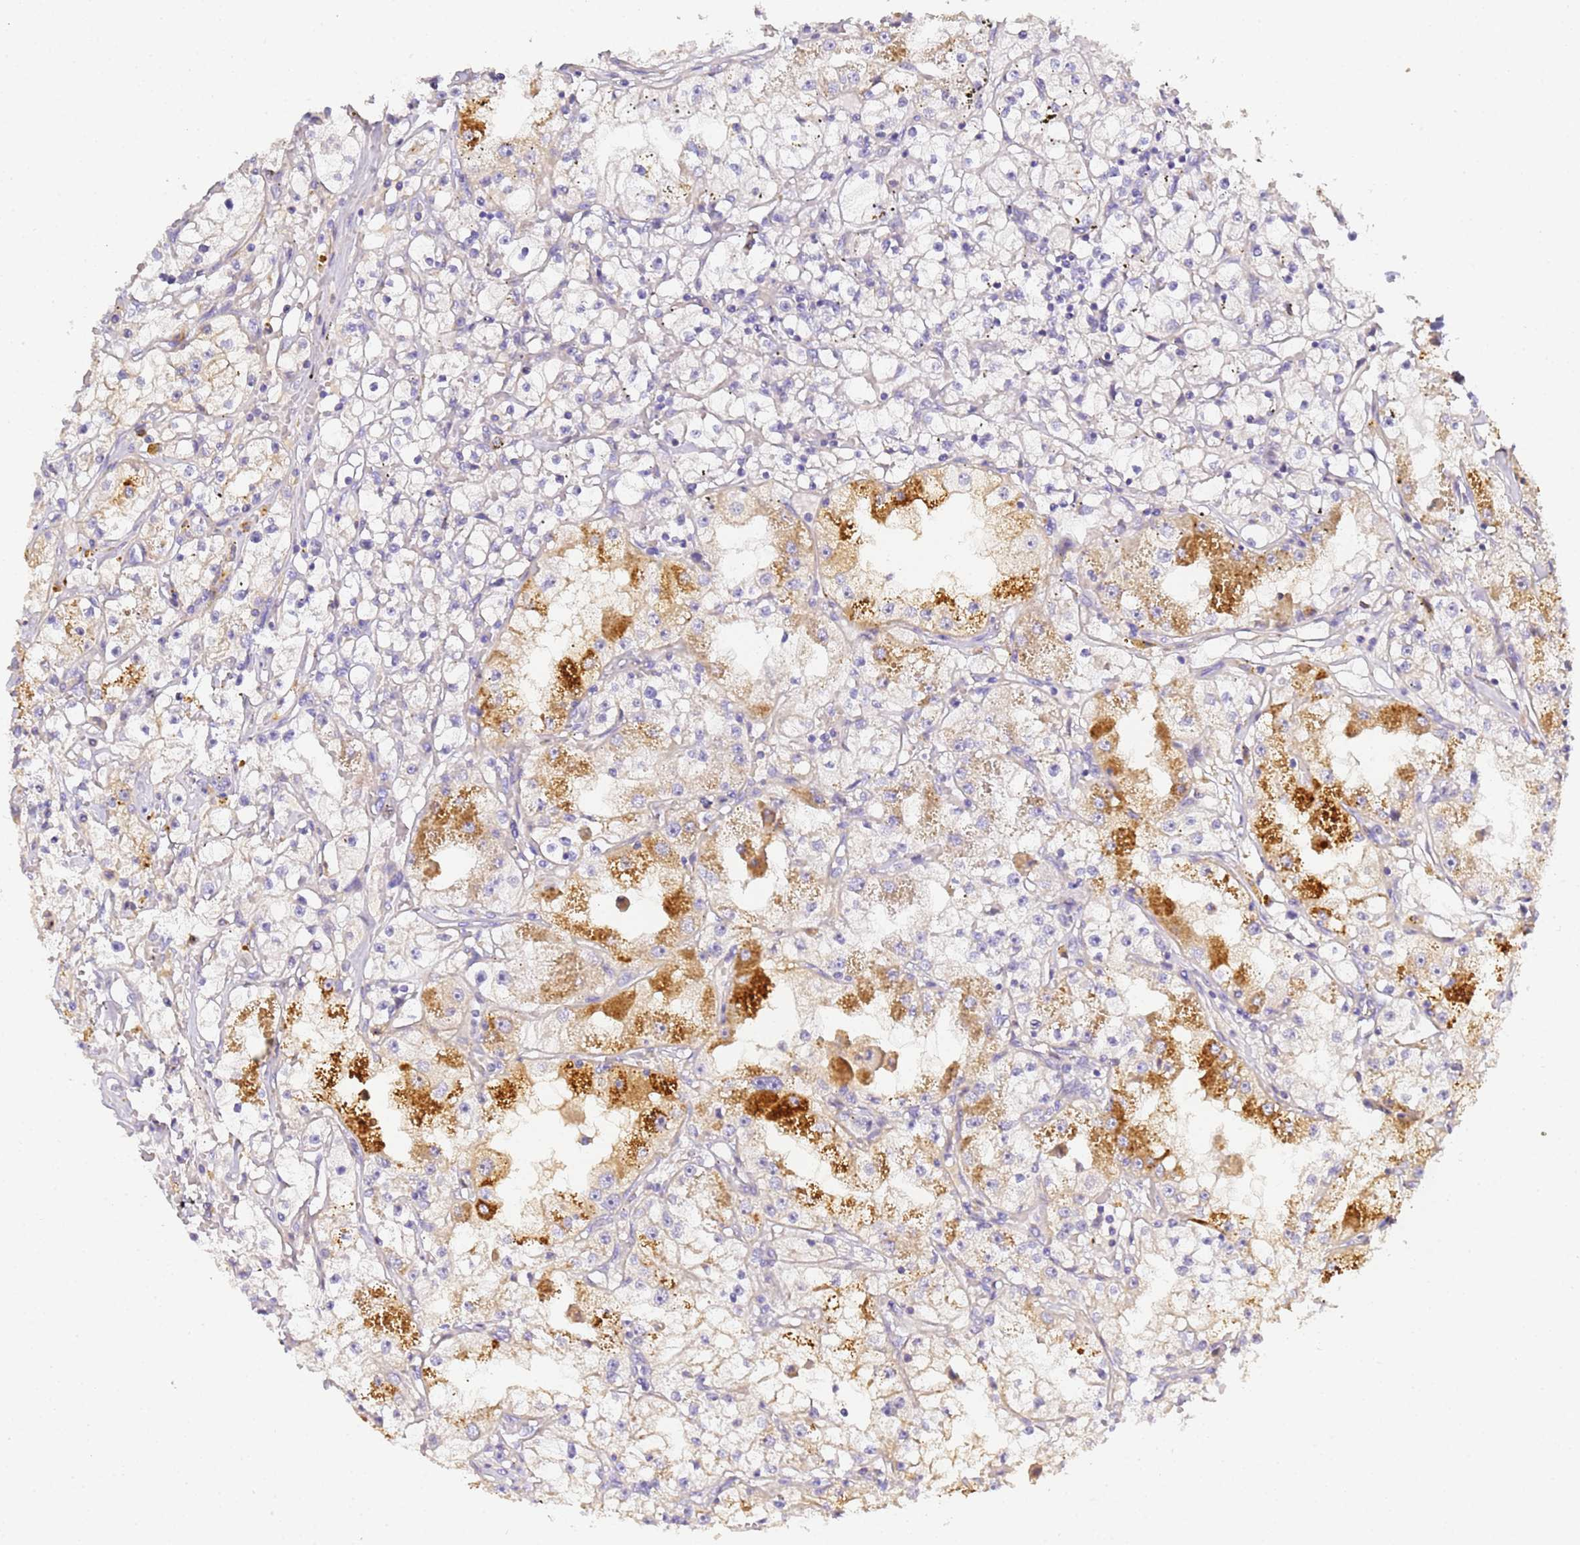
{"staining": {"intensity": "strong", "quantity": "<25%", "location": "cytoplasmic/membranous"}, "tissue": "renal cancer", "cell_type": "Tumor cells", "image_type": "cancer", "snomed": [{"axis": "morphology", "description": "Adenocarcinoma, NOS"}, {"axis": "topography", "description": "Kidney"}], "caption": "Renal adenocarcinoma tissue demonstrates strong cytoplasmic/membranous positivity in about <25% of tumor cells (Brightfield microscopy of DAB IHC at high magnification).", "gene": "CFH", "patient": {"sex": "male", "age": 56}}